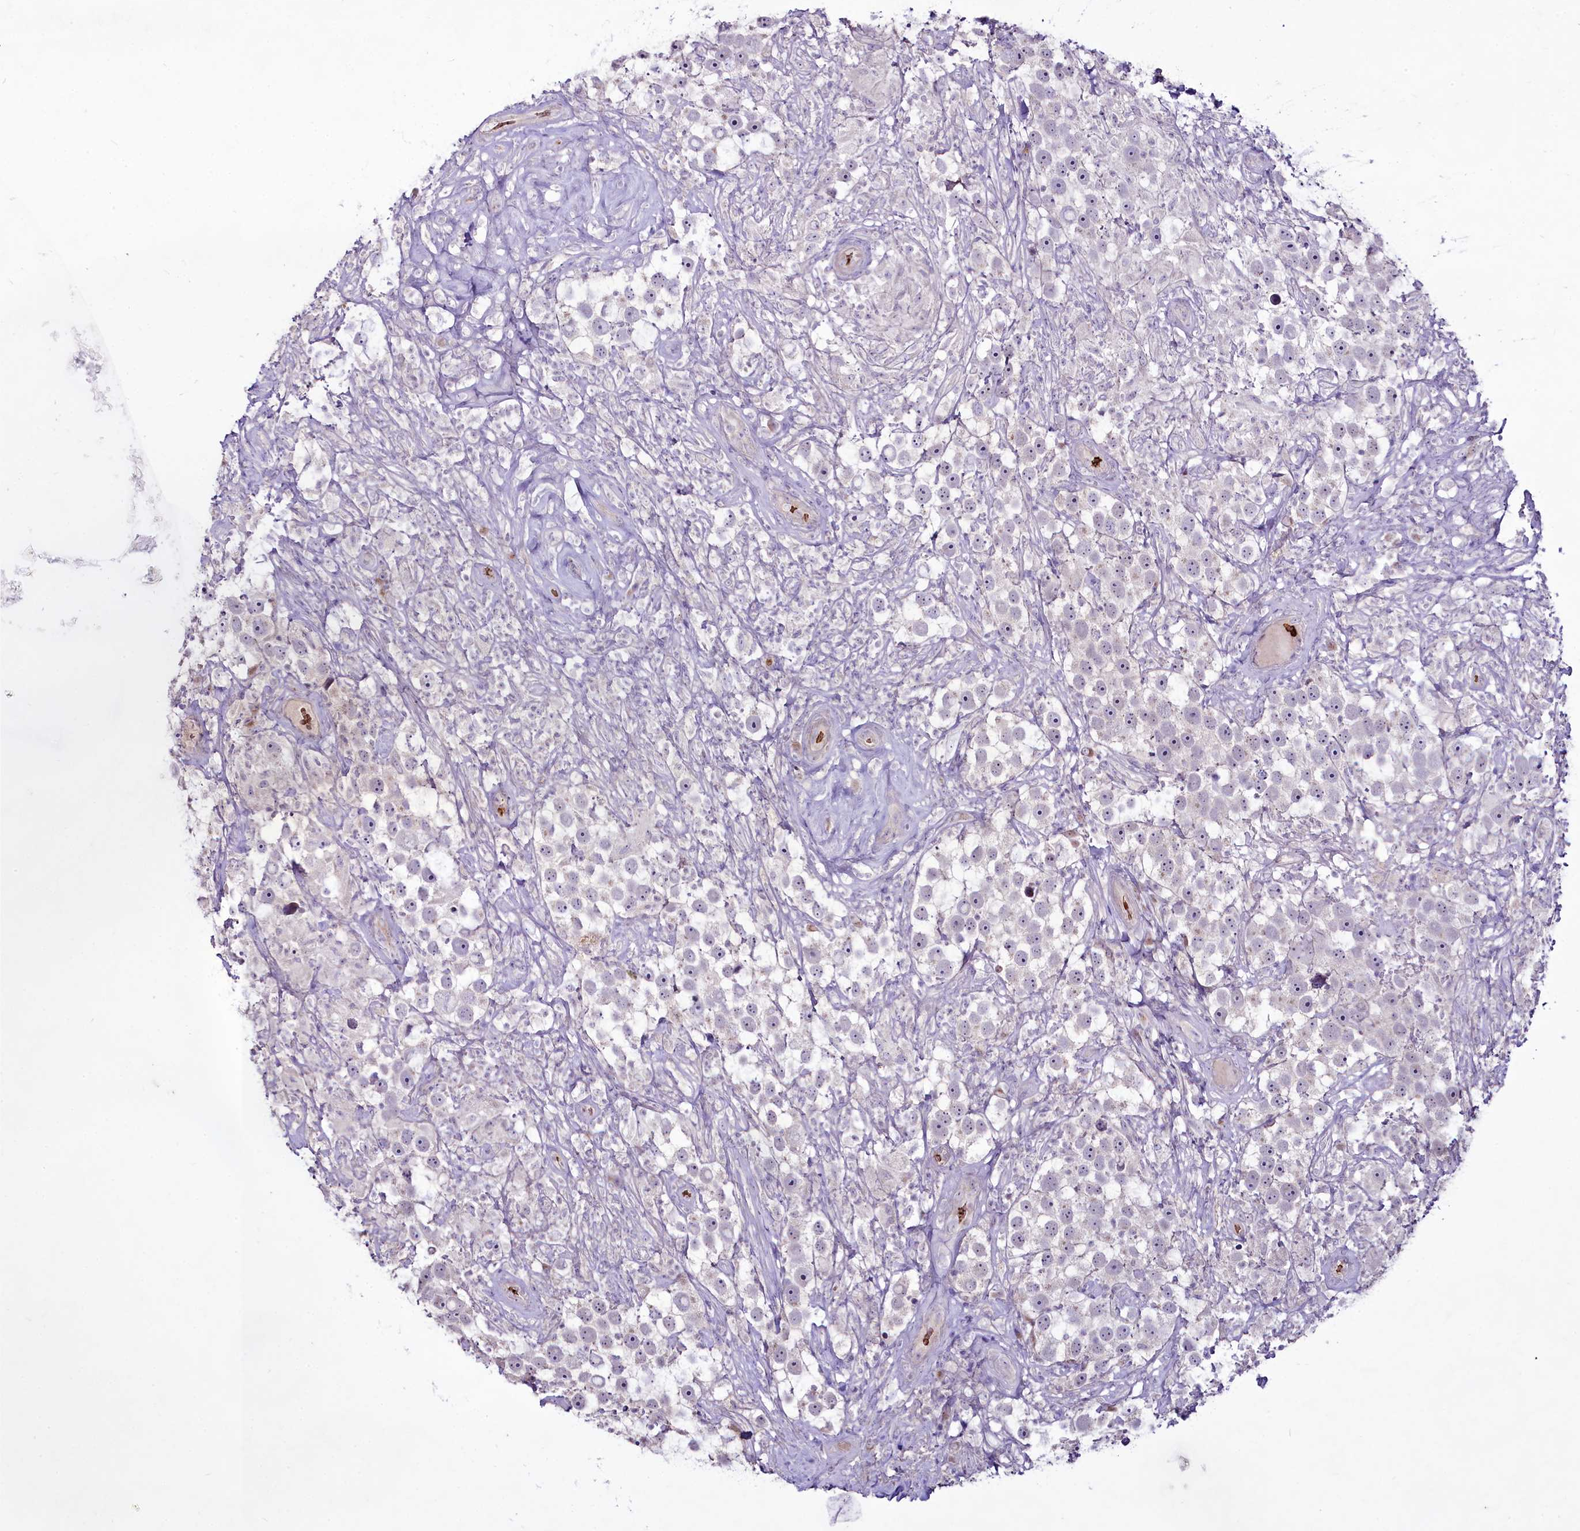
{"staining": {"intensity": "negative", "quantity": "none", "location": "none"}, "tissue": "testis cancer", "cell_type": "Tumor cells", "image_type": "cancer", "snomed": [{"axis": "morphology", "description": "Seminoma, NOS"}, {"axis": "topography", "description": "Testis"}], "caption": "Tumor cells show no significant protein positivity in testis cancer.", "gene": "SUSD3", "patient": {"sex": "male", "age": 49}}